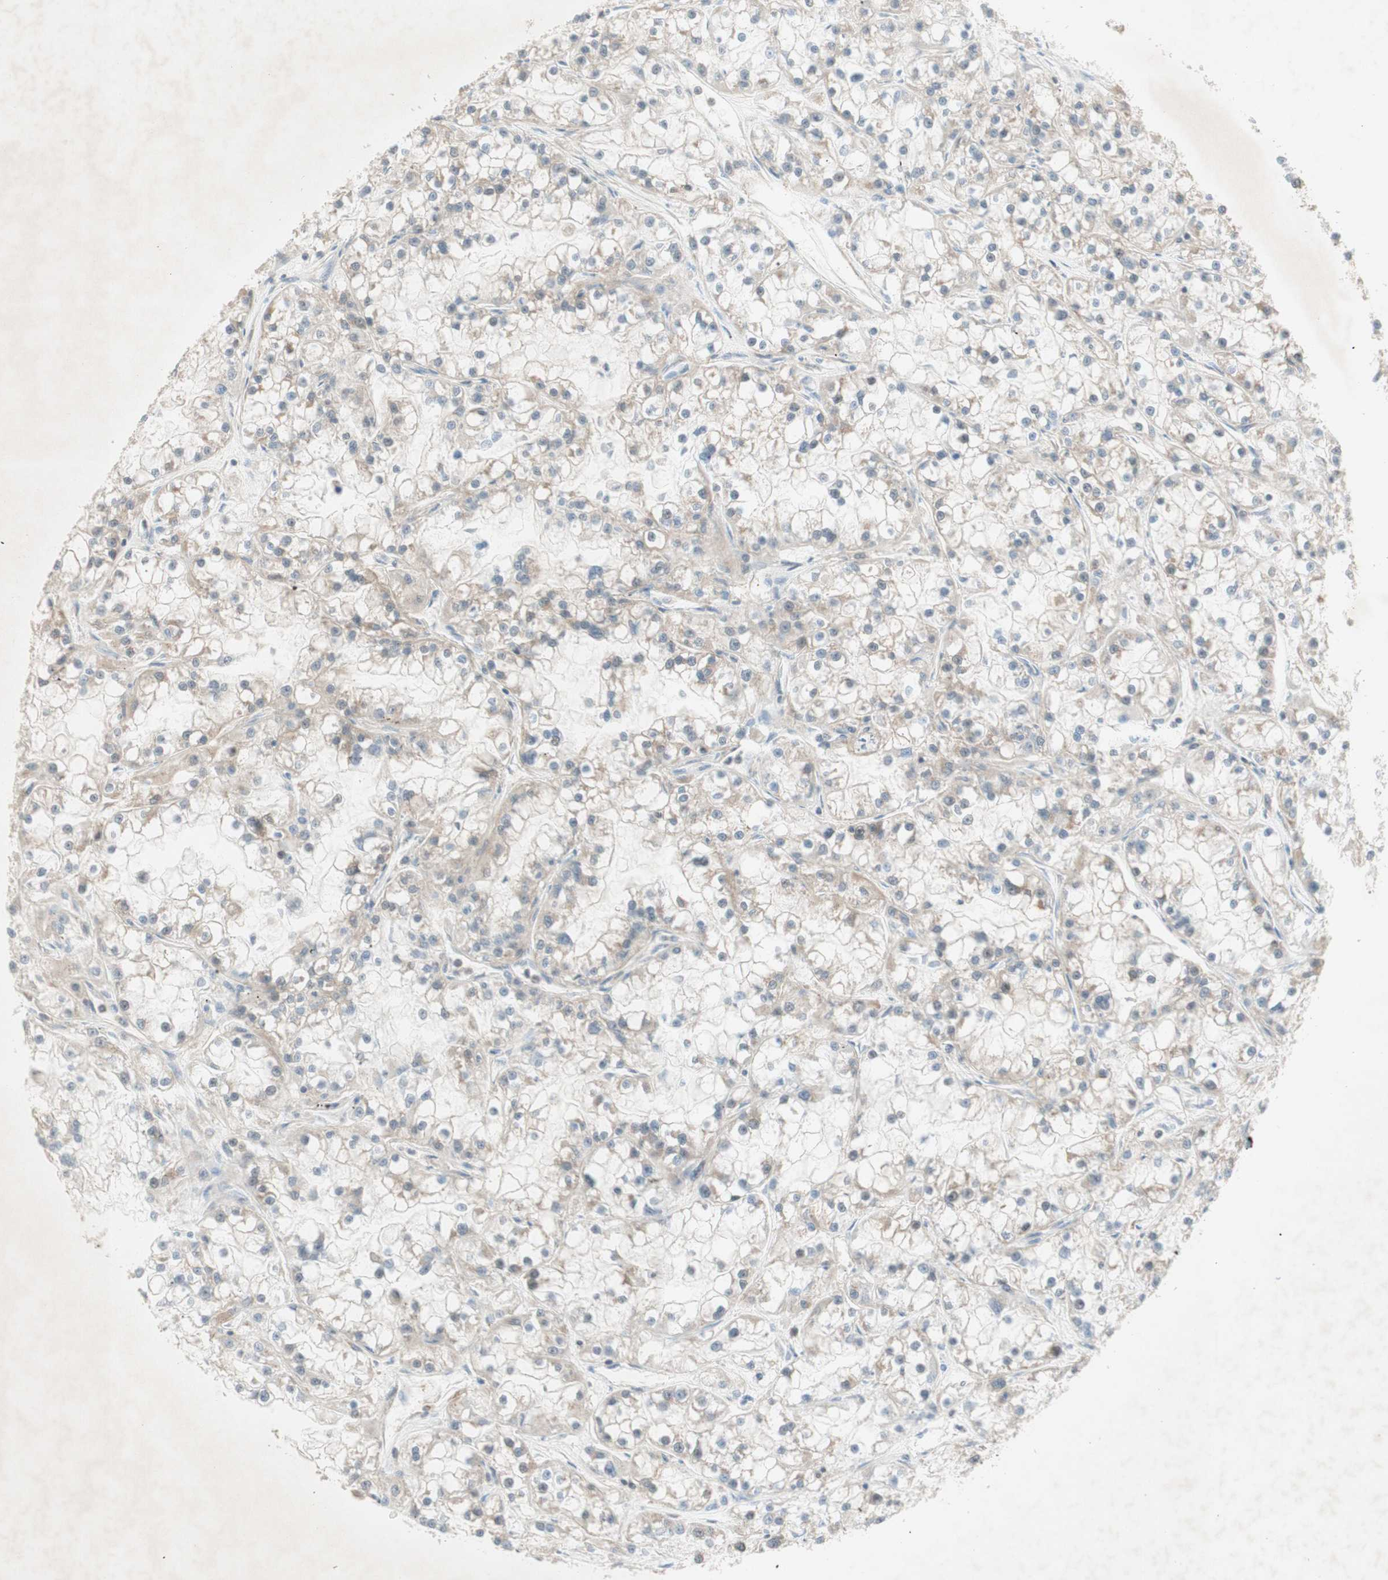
{"staining": {"intensity": "weak", "quantity": "<25%", "location": "cytoplasmic/membranous"}, "tissue": "renal cancer", "cell_type": "Tumor cells", "image_type": "cancer", "snomed": [{"axis": "morphology", "description": "Adenocarcinoma, NOS"}, {"axis": "topography", "description": "Kidney"}], "caption": "Tumor cells are negative for brown protein staining in renal adenocarcinoma.", "gene": "RFNG", "patient": {"sex": "female", "age": 52}}